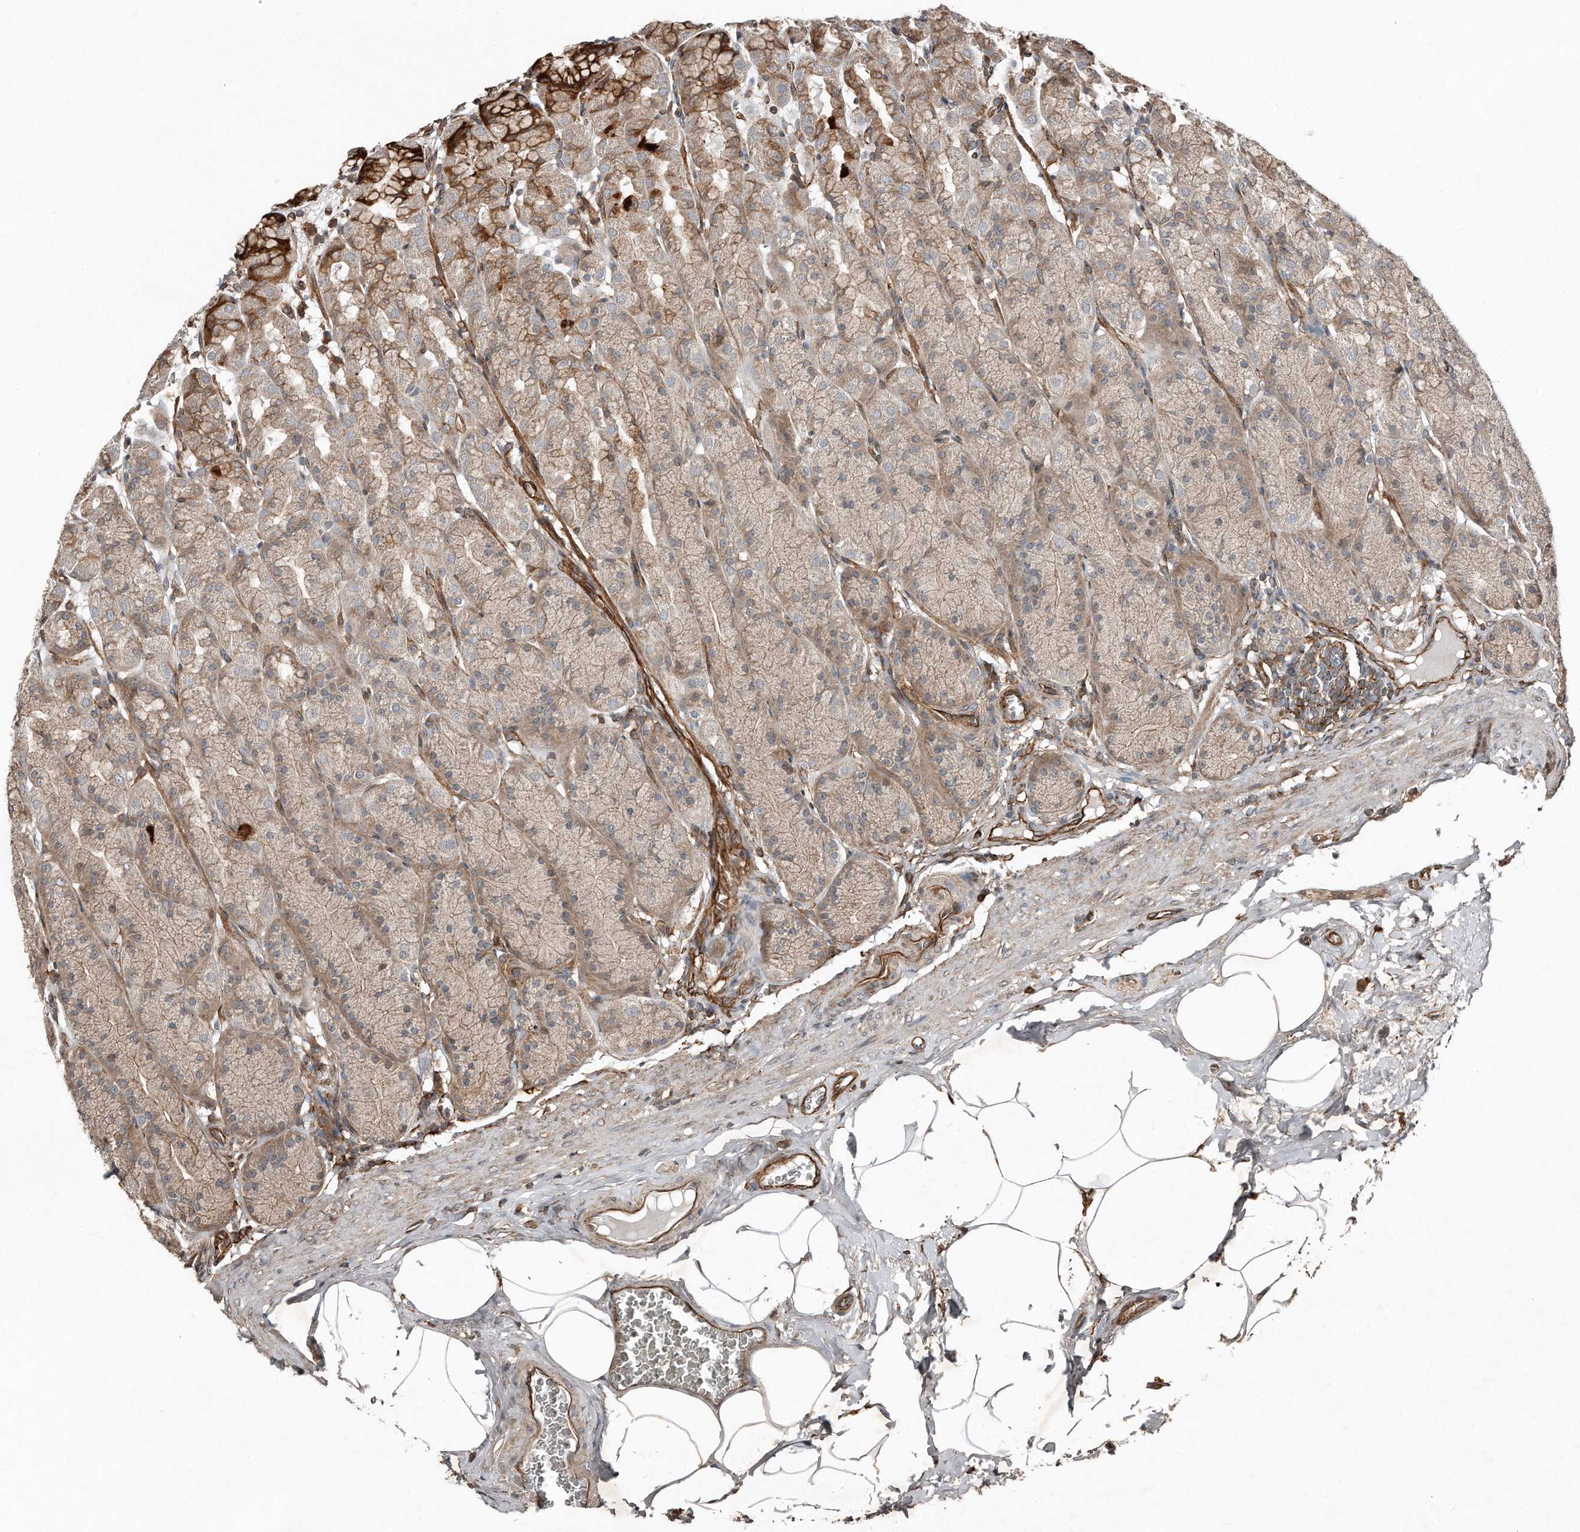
{"staining": {"intensity": "strong", "quantity": "<25%", "location": "cytoplasmic/membranous"}, "tissue": "stomach", "cell_type": "Glandular cells", "image_type": "normal", "snomed": [{"axis": "morphology", "description": "Normal tissue, NOS"}, {"axis": "topography", "description": "Stomach"}], "caption": "Brown immunohistochemical staining in benign human stomach demonstrates strong cytoplasmic/membranous expression in about <25% of glandular cells. Using DAB (brown) and hematoxylin (blue) stains, captured at high magnification using brightfield microscopy.", "gene": "SNAP47", "patient": {"sex": "male", "age": 42}}